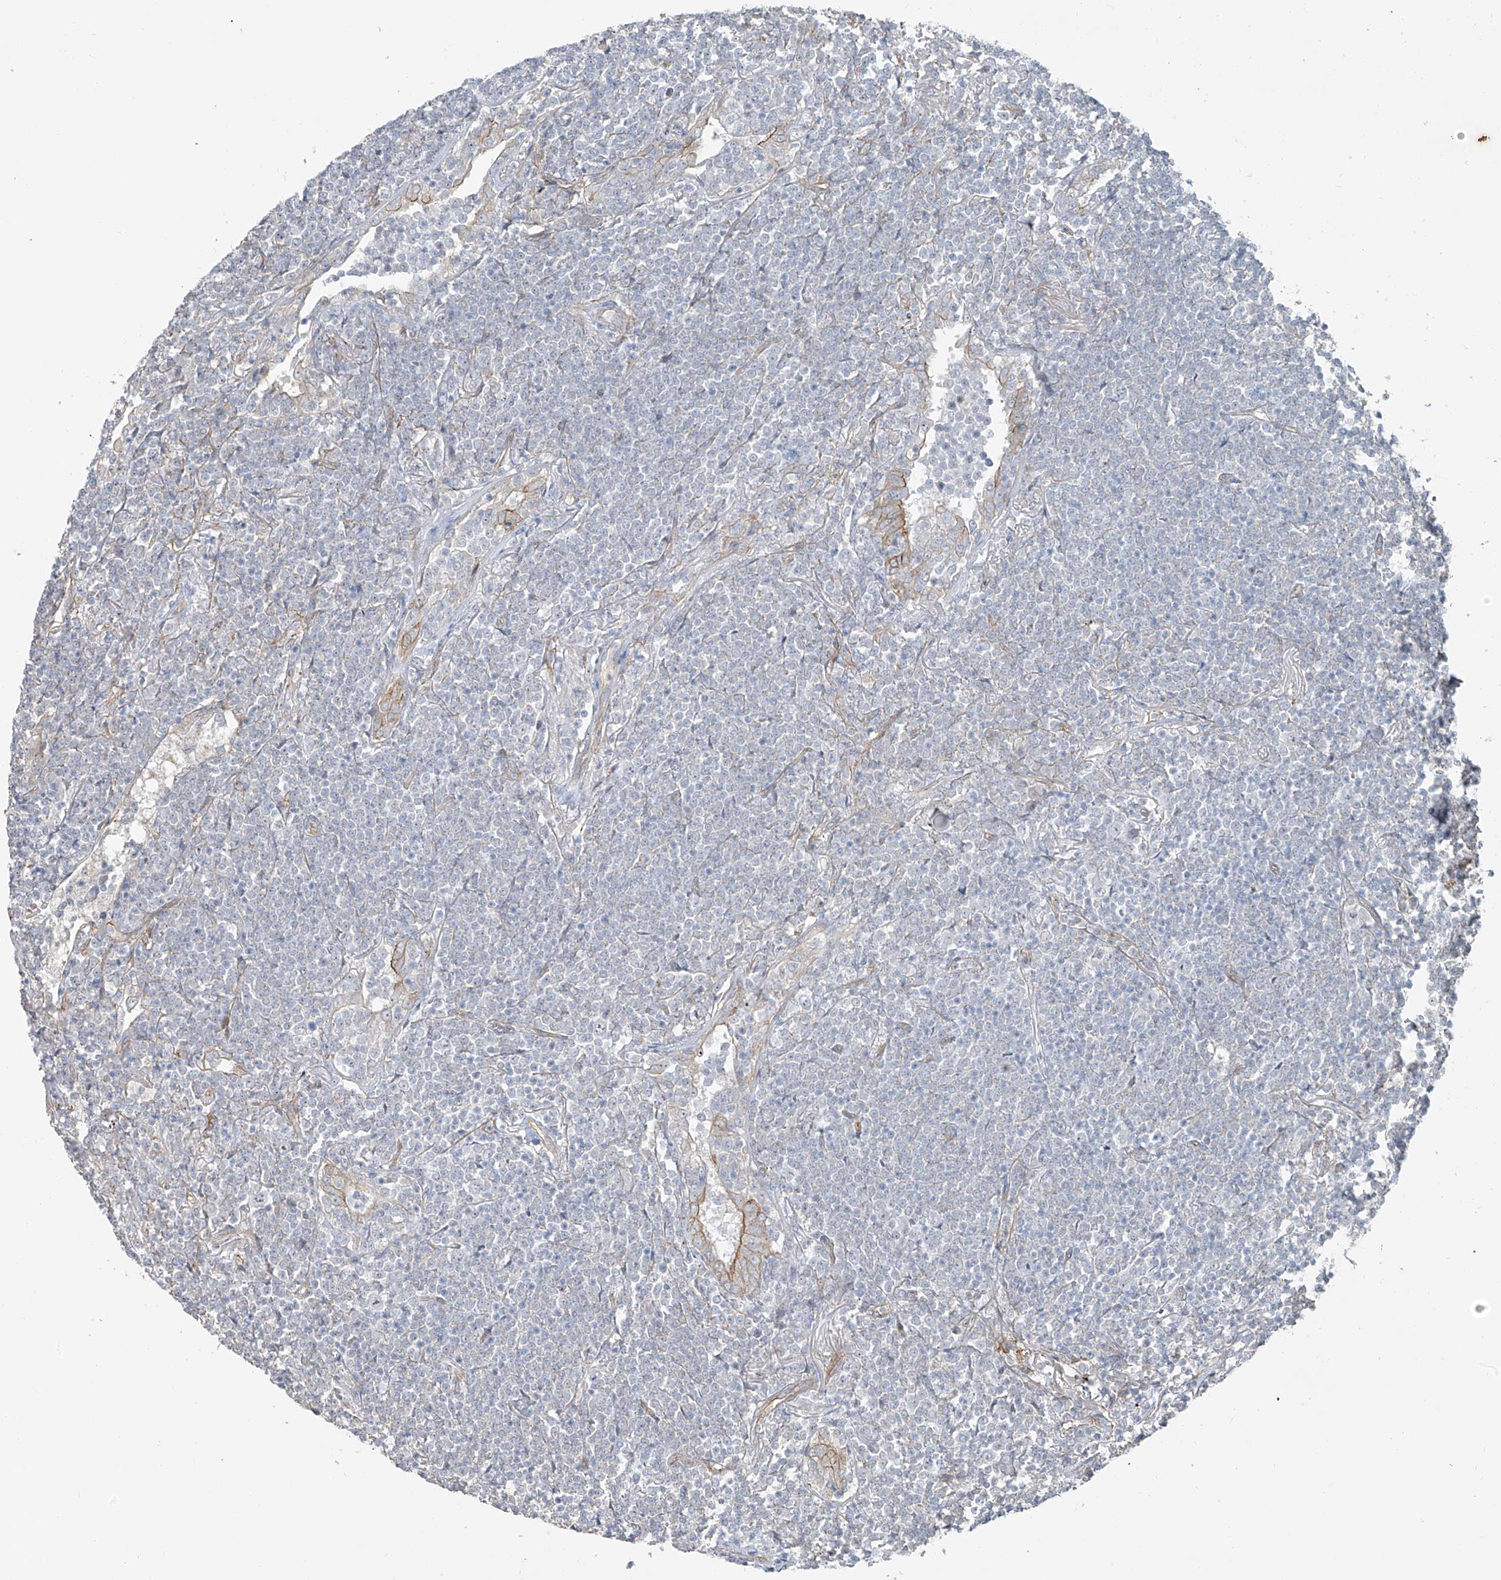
{"staining": {"intensity": "negative", "quantity": "none", "location": "none"}, "tissue": "lymphoma", "cell_type": "Tumor cells", "image_type": "cancer", "snomed": [{"axis": "morphology", "description": "Malignant lymphoma, non-Hodgkin's type, Low grade"}, {"axis": "topography", "description": "Lung"}], "caption": "This is an immunohistochemistry (IHC) photomicrograph of human malignant lymphoma, non-Hodgkin's type (low-grade). There is no expression in tumor cells.", "gene": "TUBE1", "patient": {"sex": "female", "age": 71}}